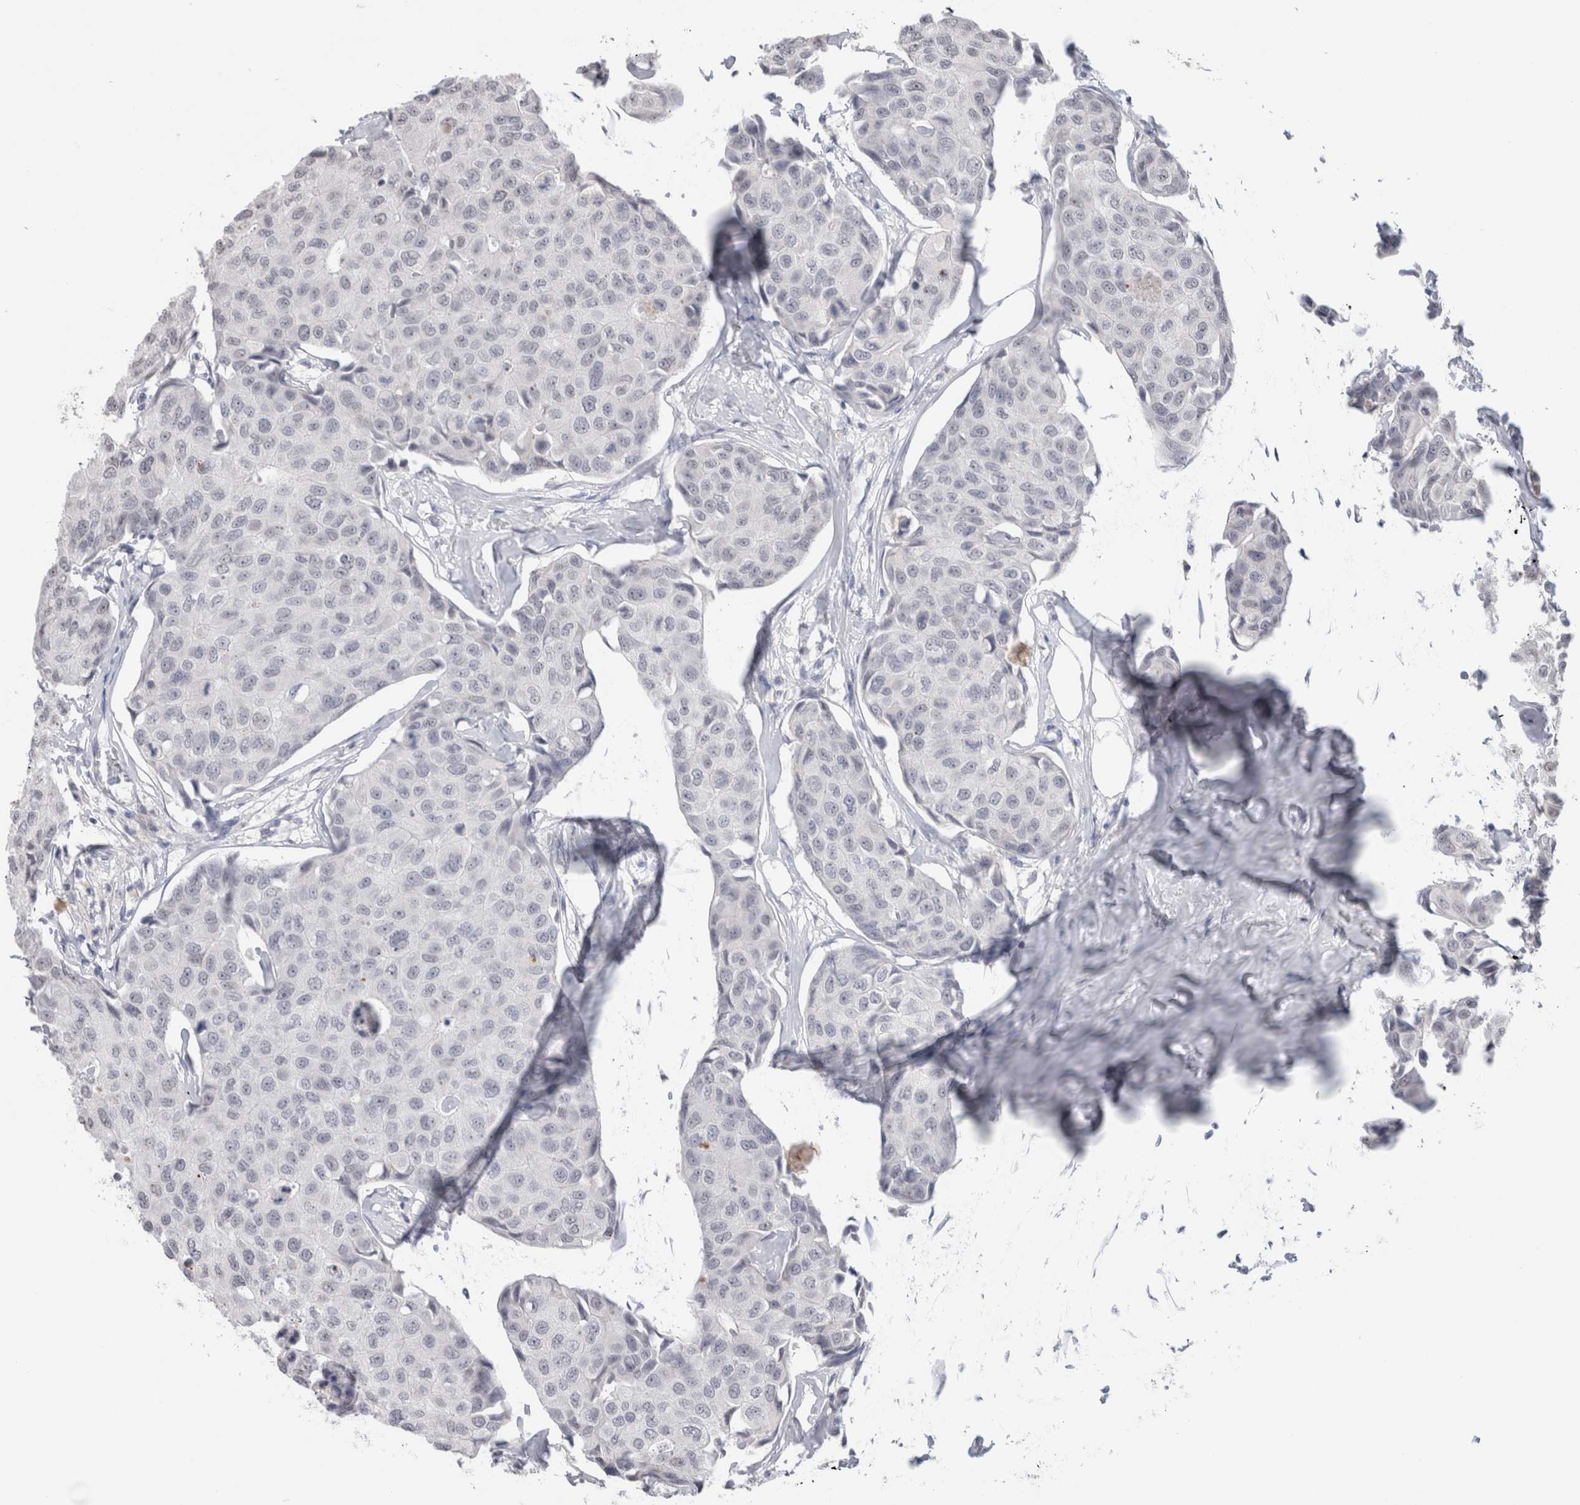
{"staining": {"intensity": "negative", "quantity": "none", "location": "none"}, "tissue": "breast cancer", "cell_type": "Tumor cells", "image_type": "cancer", "snomed": [{"axis": "morphology", "description": "Duct carcinoma"}, {"axis": "topography", "description": "Breast"}], "caption": "Infiltrating ductal carcinoma (breast) was stained to show a protein in brown. There is no significant positivity in tumor cells.", "gene": "CADM3", "patient": {"sex": "female", "age": 80}}